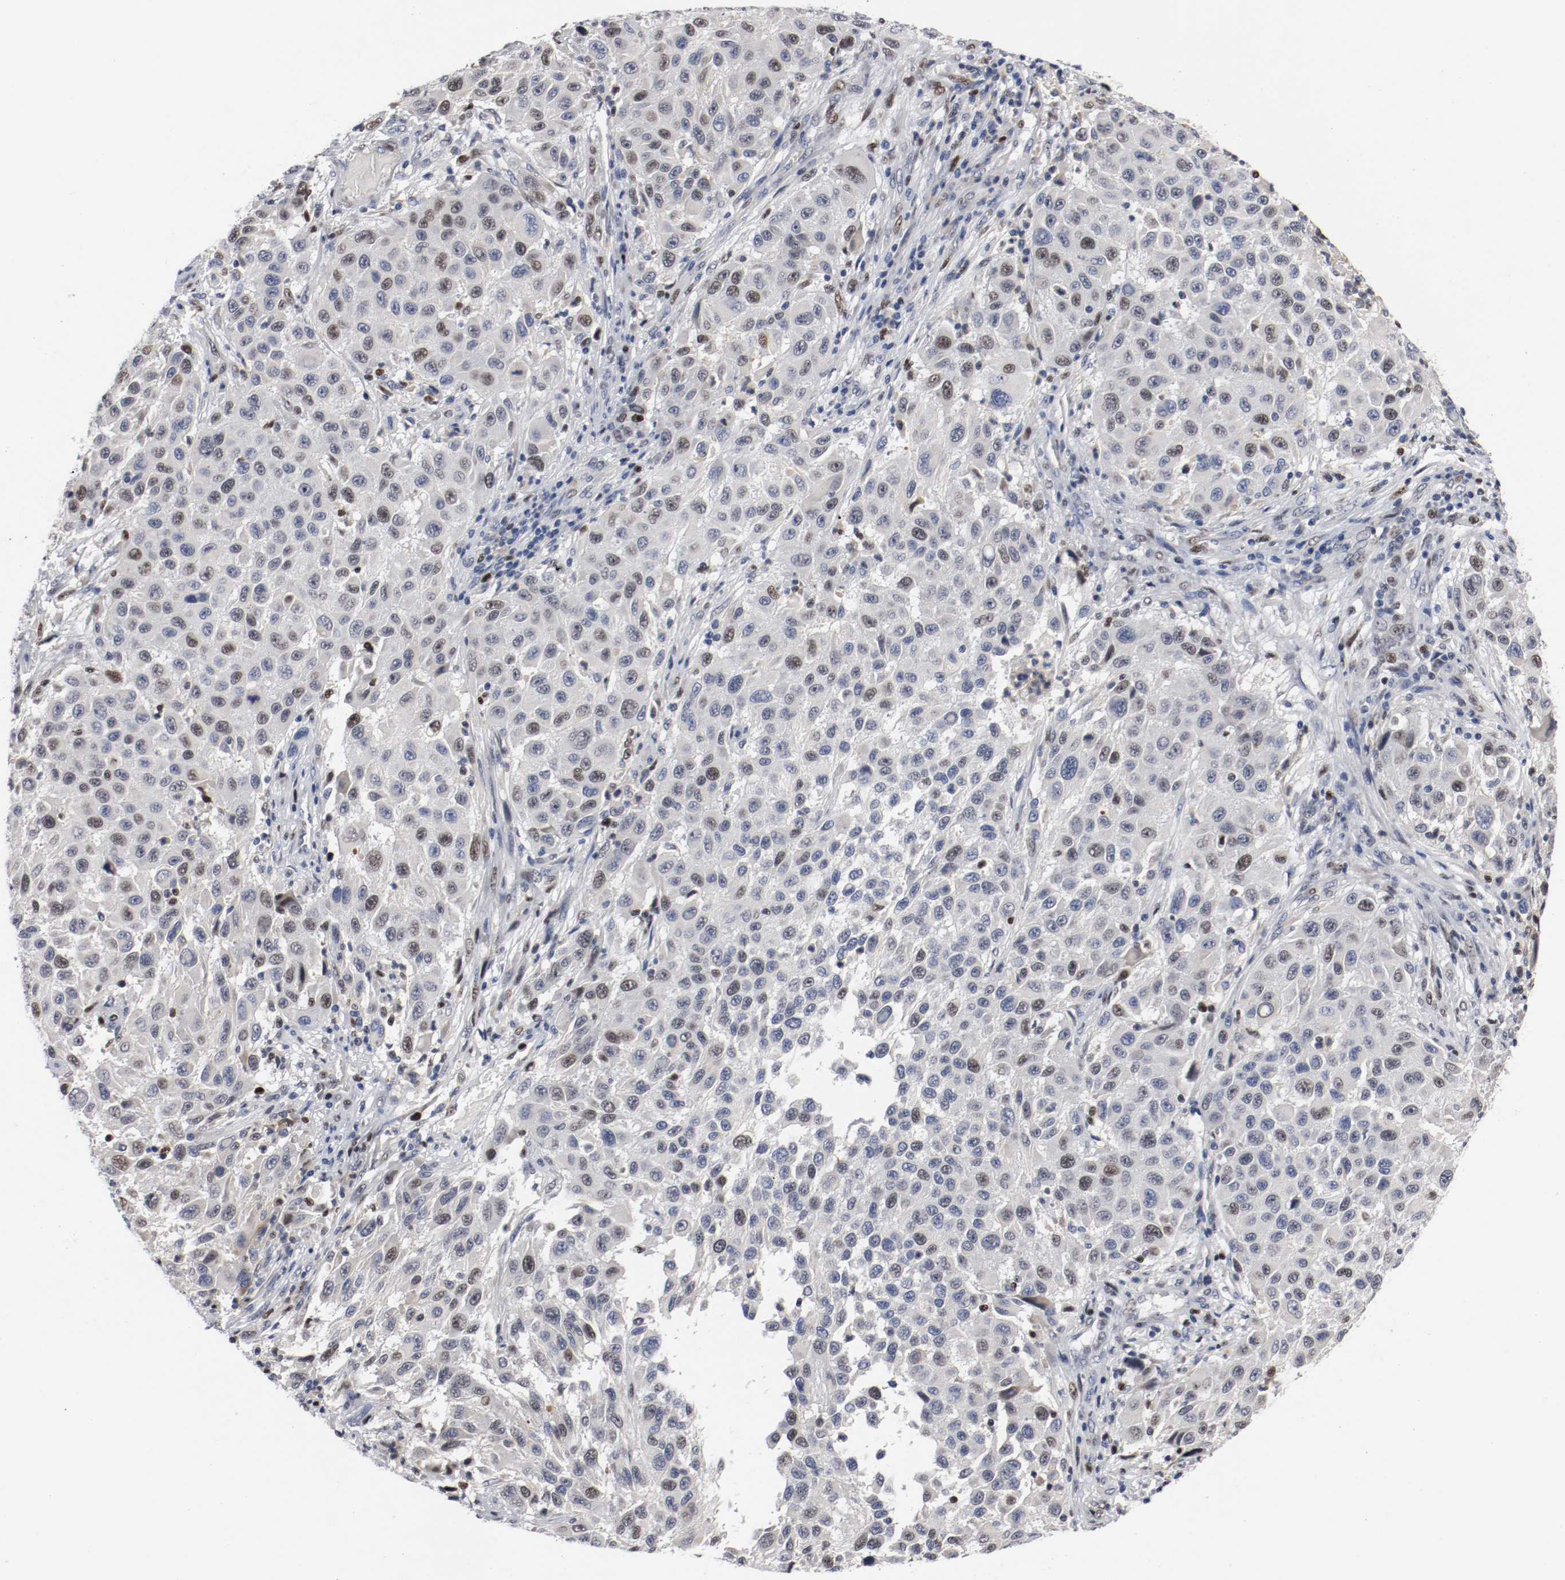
{"staining": {"intensity": "weak", "quantity": "<25%", "location": "nuclear"}, "tissue": "melanoma", "cell_type": "Tumor cells", "image_type": "cancer", "snomed": [{"axis": "morphology", "description": "Malignant melanoma, Metastatic site"}, {"axis": "topography", "description": "Lymph node"}], "caption": "The micrograph reveals no staining of tumor cells in malignant melanoma (metastatic site).", "gene": "MCM6", "patient": {"sex": "male", "age": 61}}